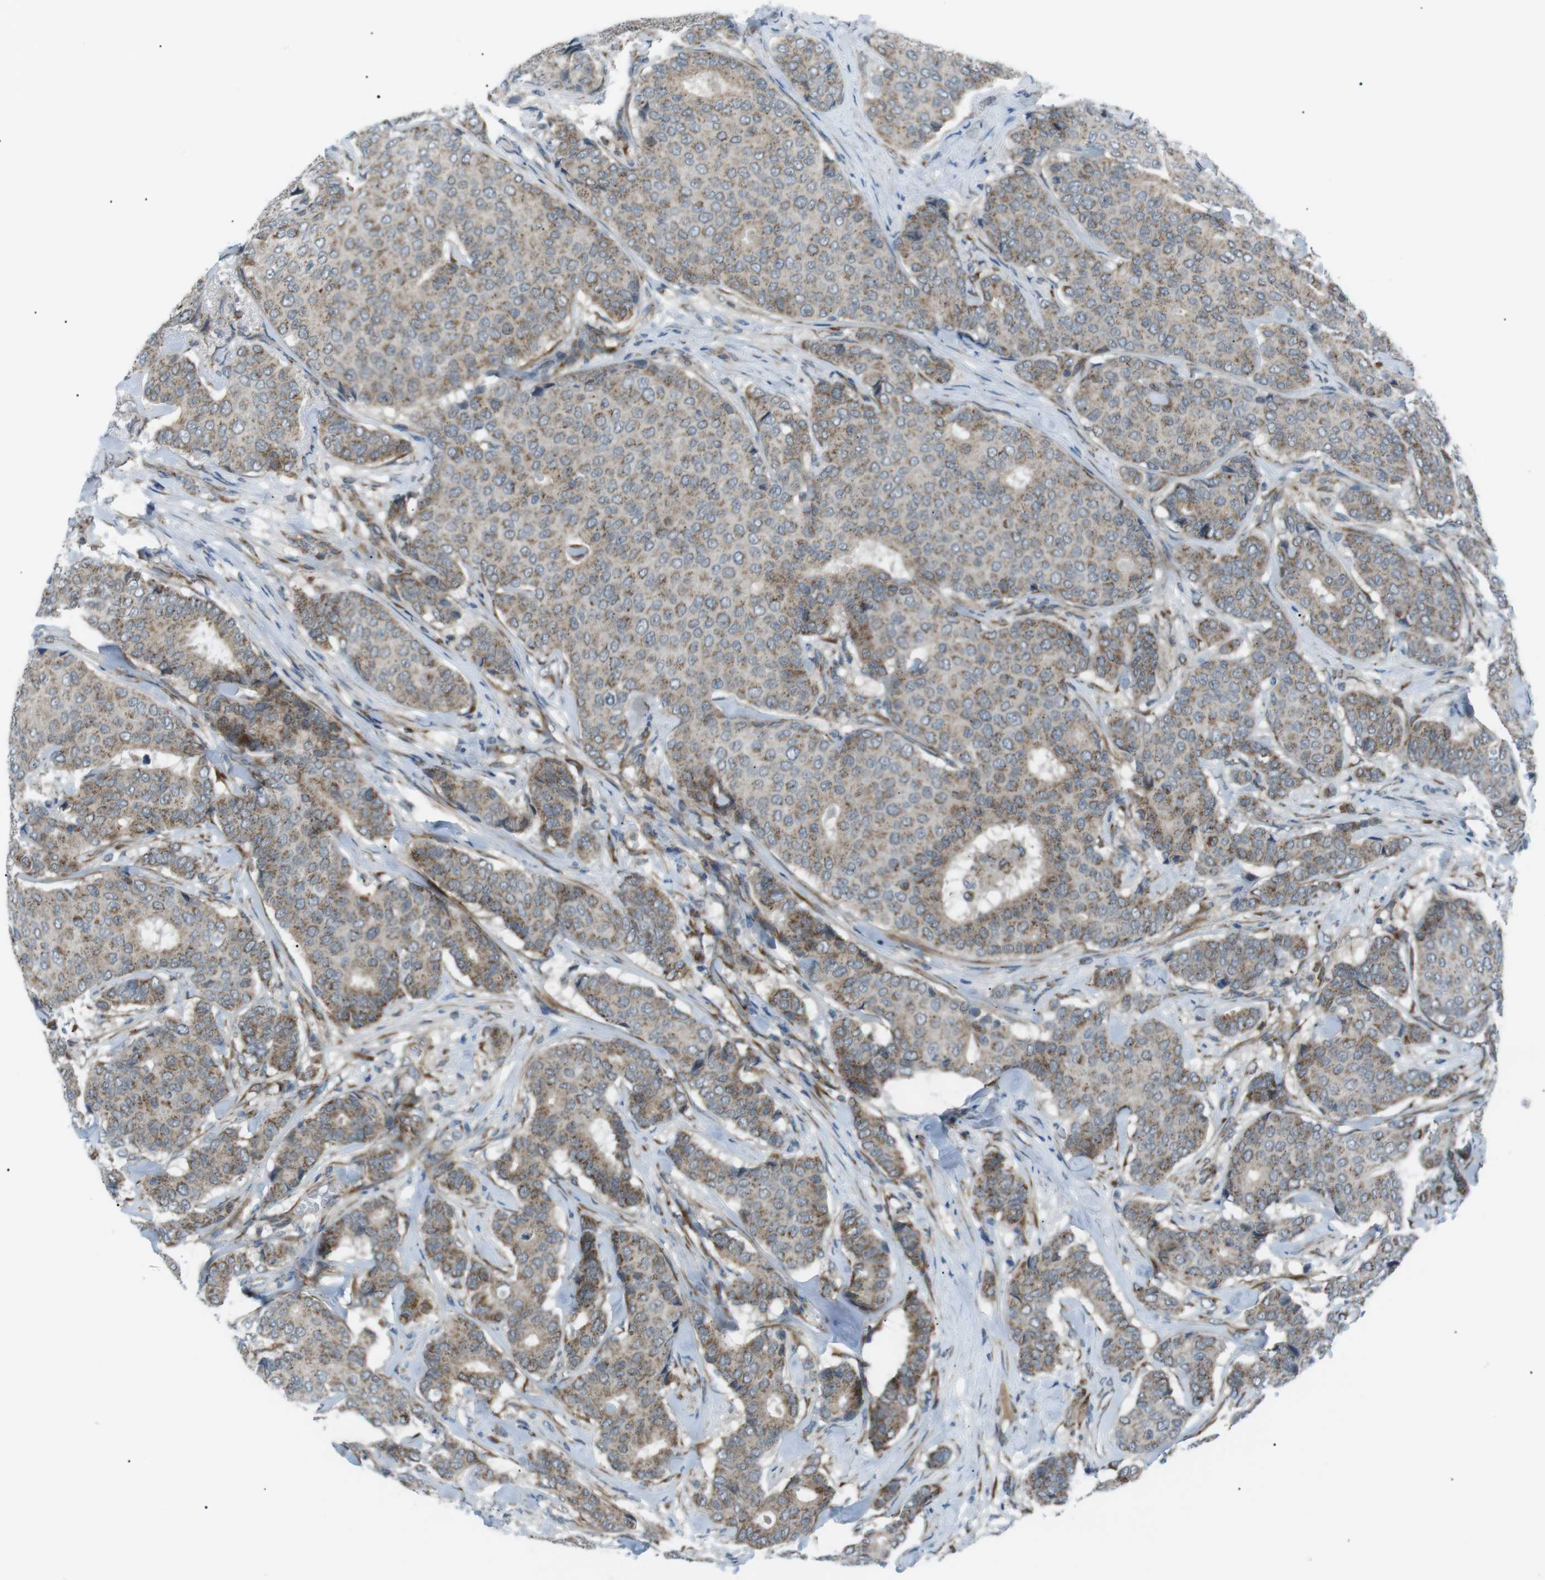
{"staining": {"intensity": "moderate", "quantity": ">75%", "location": "cytoplasmic/membranous"}, "tissue": "breast cancer", "cell_type": "Tumor cells", "image_type": "cancer", "snomed": [{"axis": "morphology", "description": "Duct carcinoma"}, {"axis": "topography", "description": "Breast"}], "caption": "Immunohistochemistry staining of invasive ductal carcinoma (breast), which displays medium levels of moderate cytoplasmic/membranous staining in about >75% of tumor cells indicating moderate cytoplasmic/membranous protein positivity. The staining was performed using DAB (brown) for protein detection and nuclei were counterstained in hematoxylin (blue).", "gene": "ARID5B", "patient": {"sex": "female", "age": 75}}